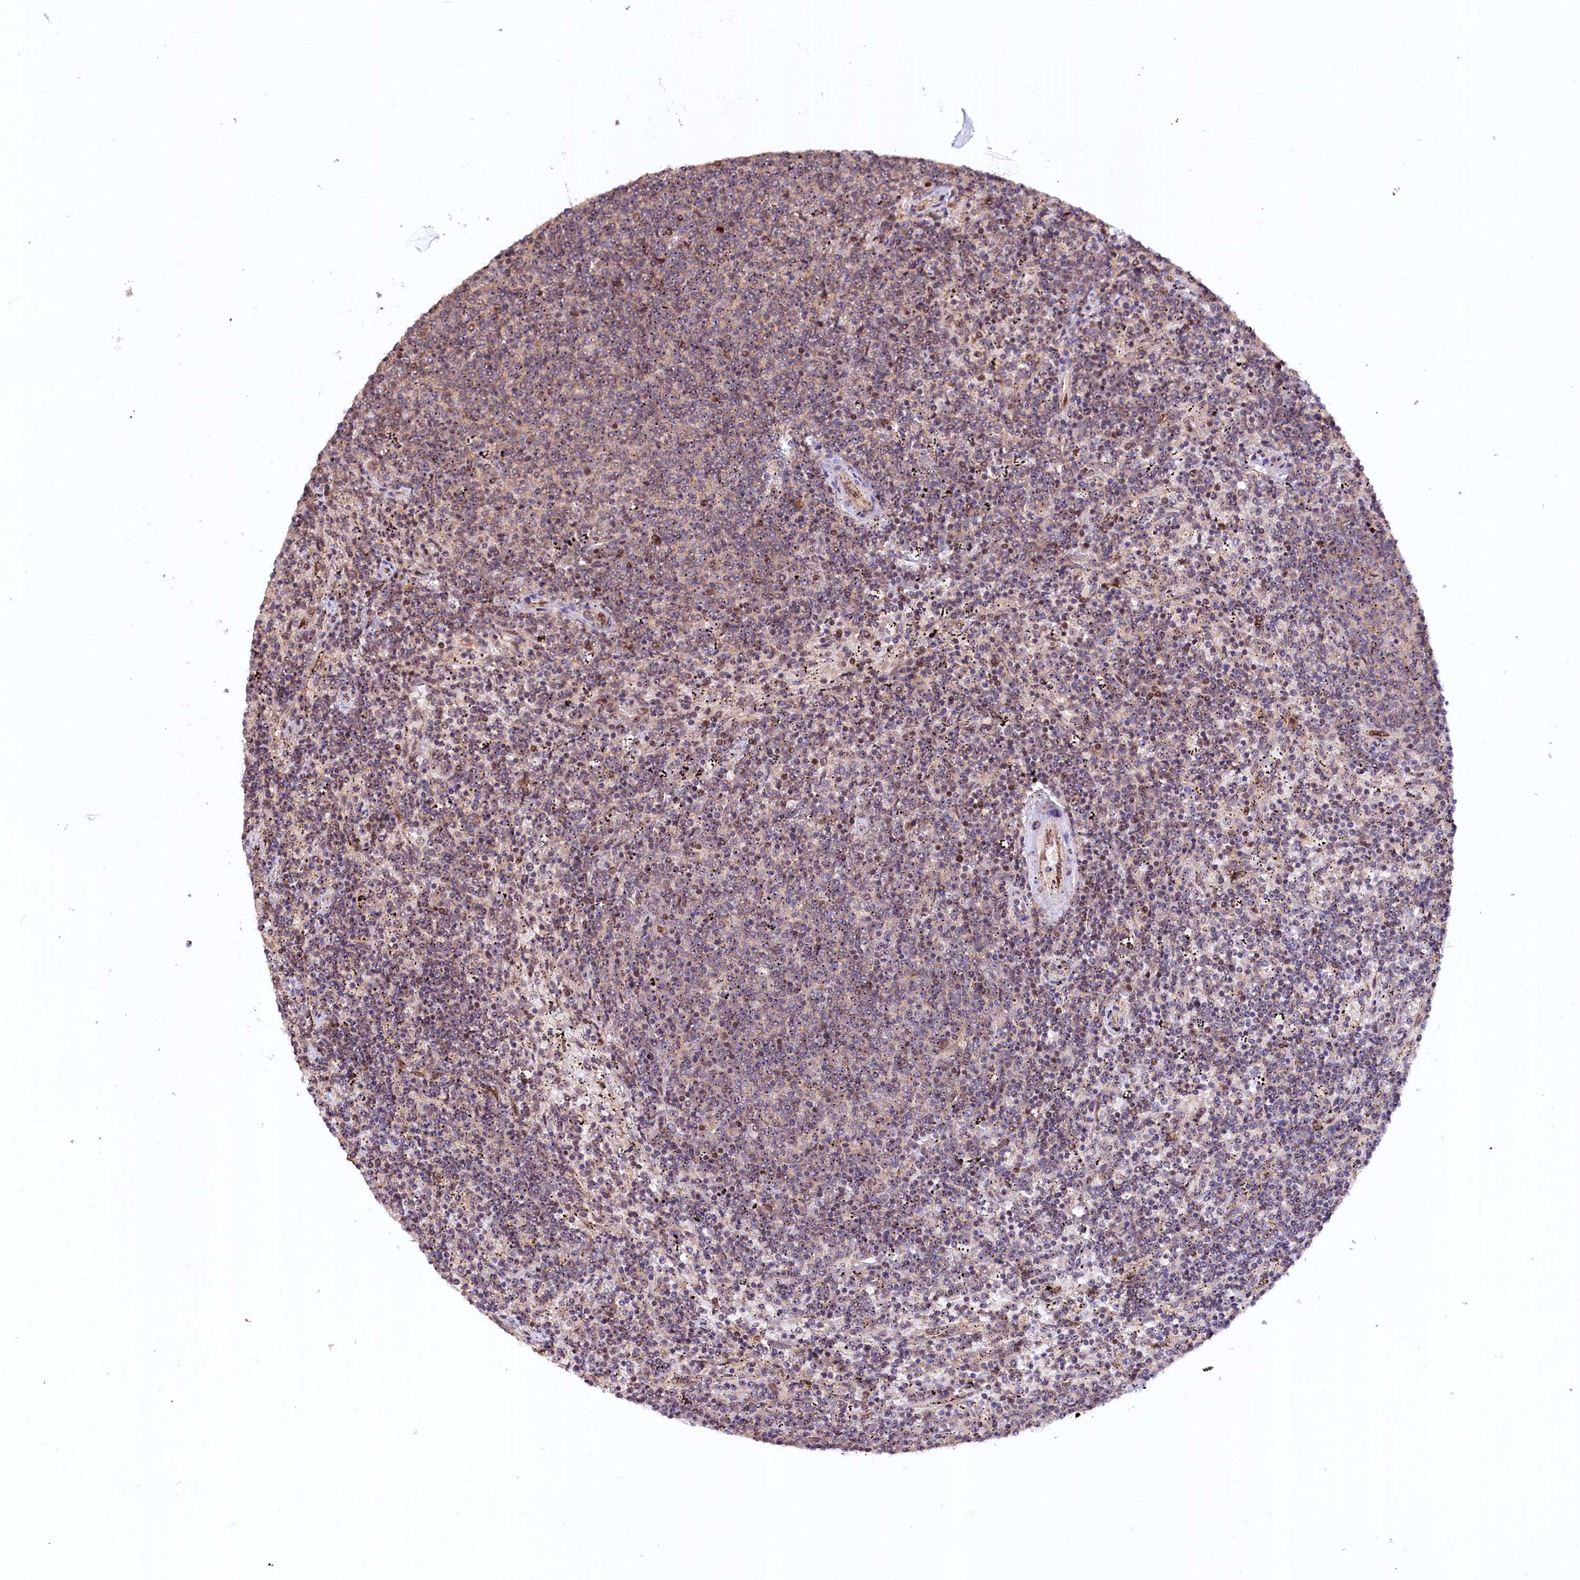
{"staining": {"intensity": "negative", "quantity": "none", "location": "none"}, "tissue": "lymphoma", "cell_type": "Tumor cells", "image_type": "cancer", "snomed": [{"axis": "morphology", "description": "Malignant lymphoma, non-Hodgkin's type, Low grade"}, {"axis": "topography", "description": "Spleen"}], "caption": "IHC image of lymphoma stained for a protein (brown), which displays no expression in tumor cells.", "gene": "N4BP2L1", "patient": {"sex": "female", "age": 50}}